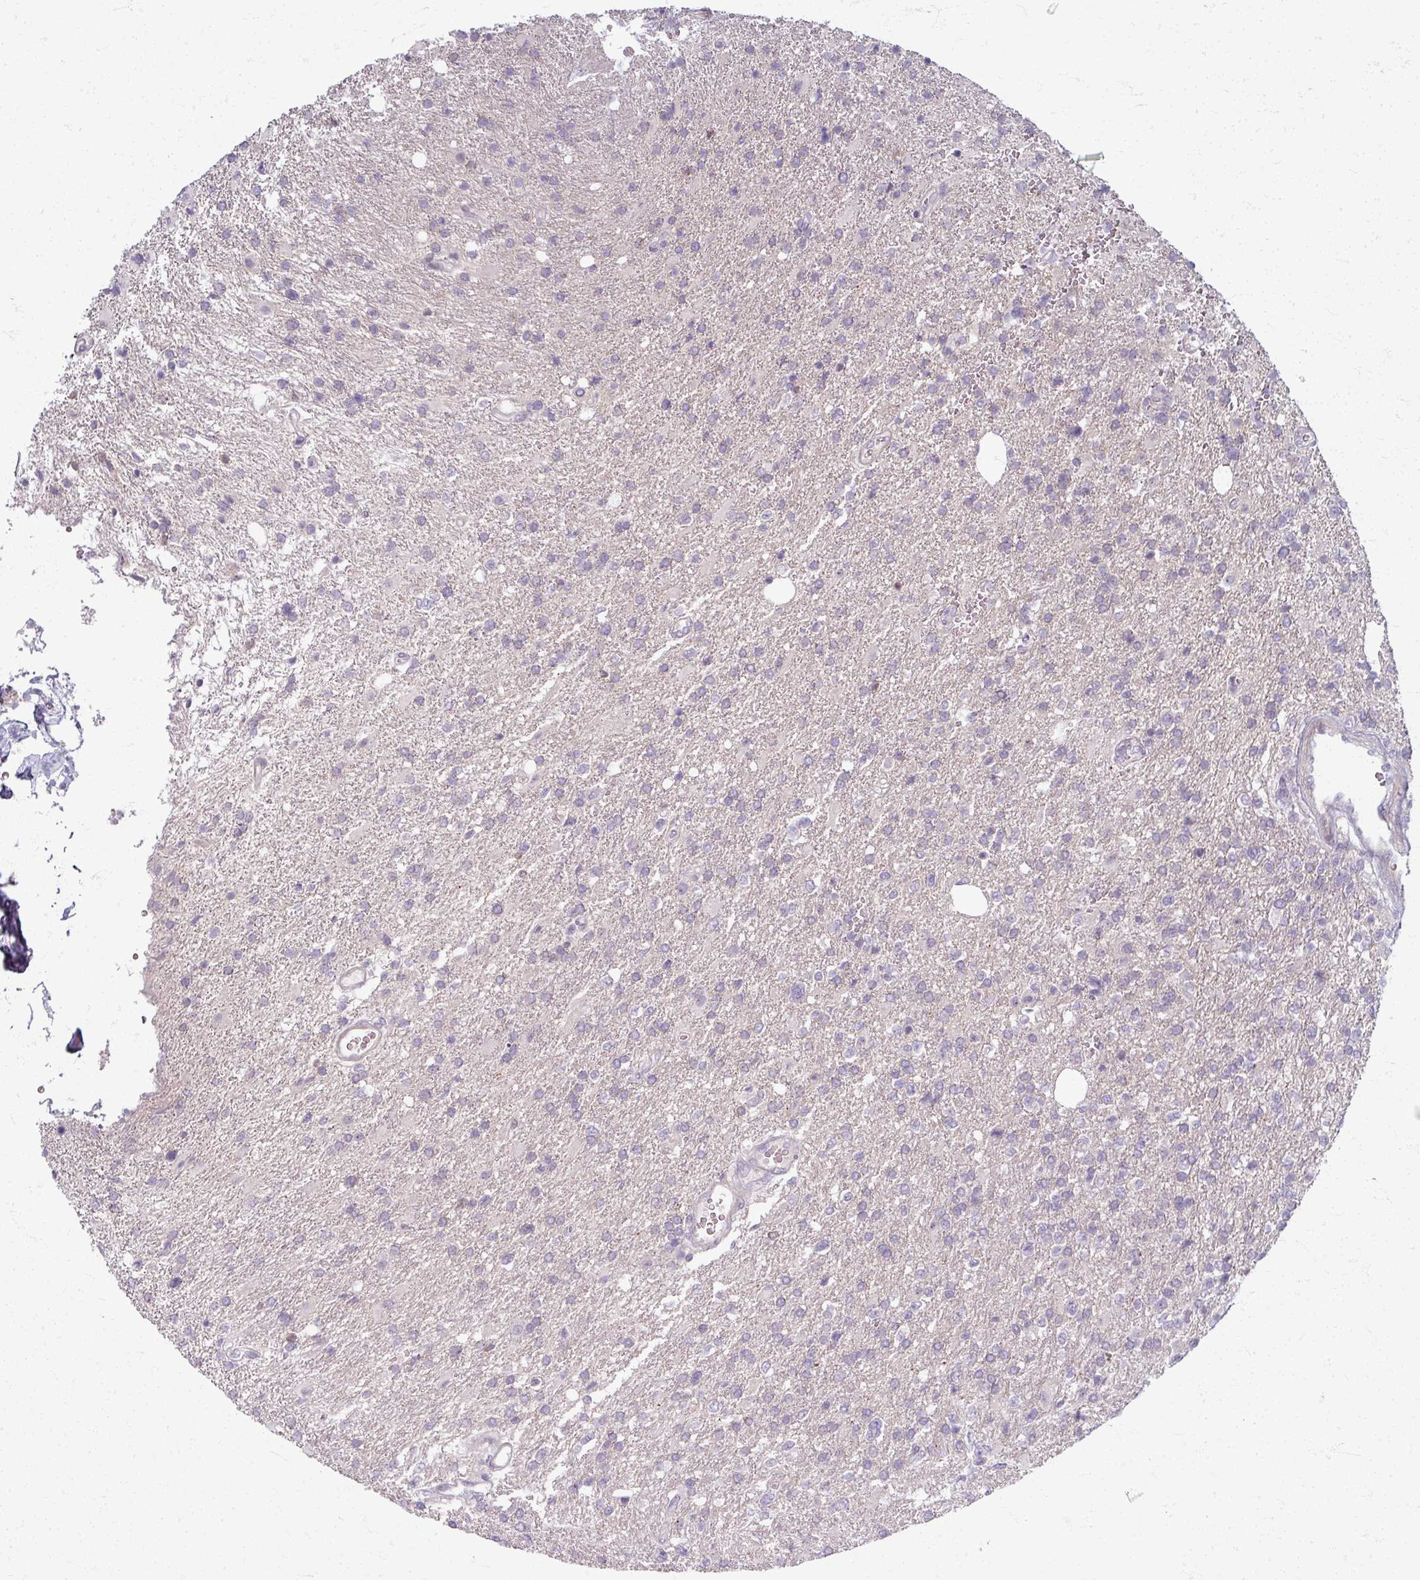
{"staining": {"intensity": "negative", "quantity": "none", "location": "none"}, "tissue": "glioma", "cell_type": "Tumor cells", "image_type": "cancer", "snomed": [{"axis": "morphology", "description": "Glioma, malignant, High grade"}, {"axis": "topography", "description": "Brain"}], "caption": "Immunohistochemistry (IHC) of human high-grade glioma (malignant) displays no positivity in tumor cells.", "gene": "TTLL7", "patient": {"sex": "male", "age": 56}}